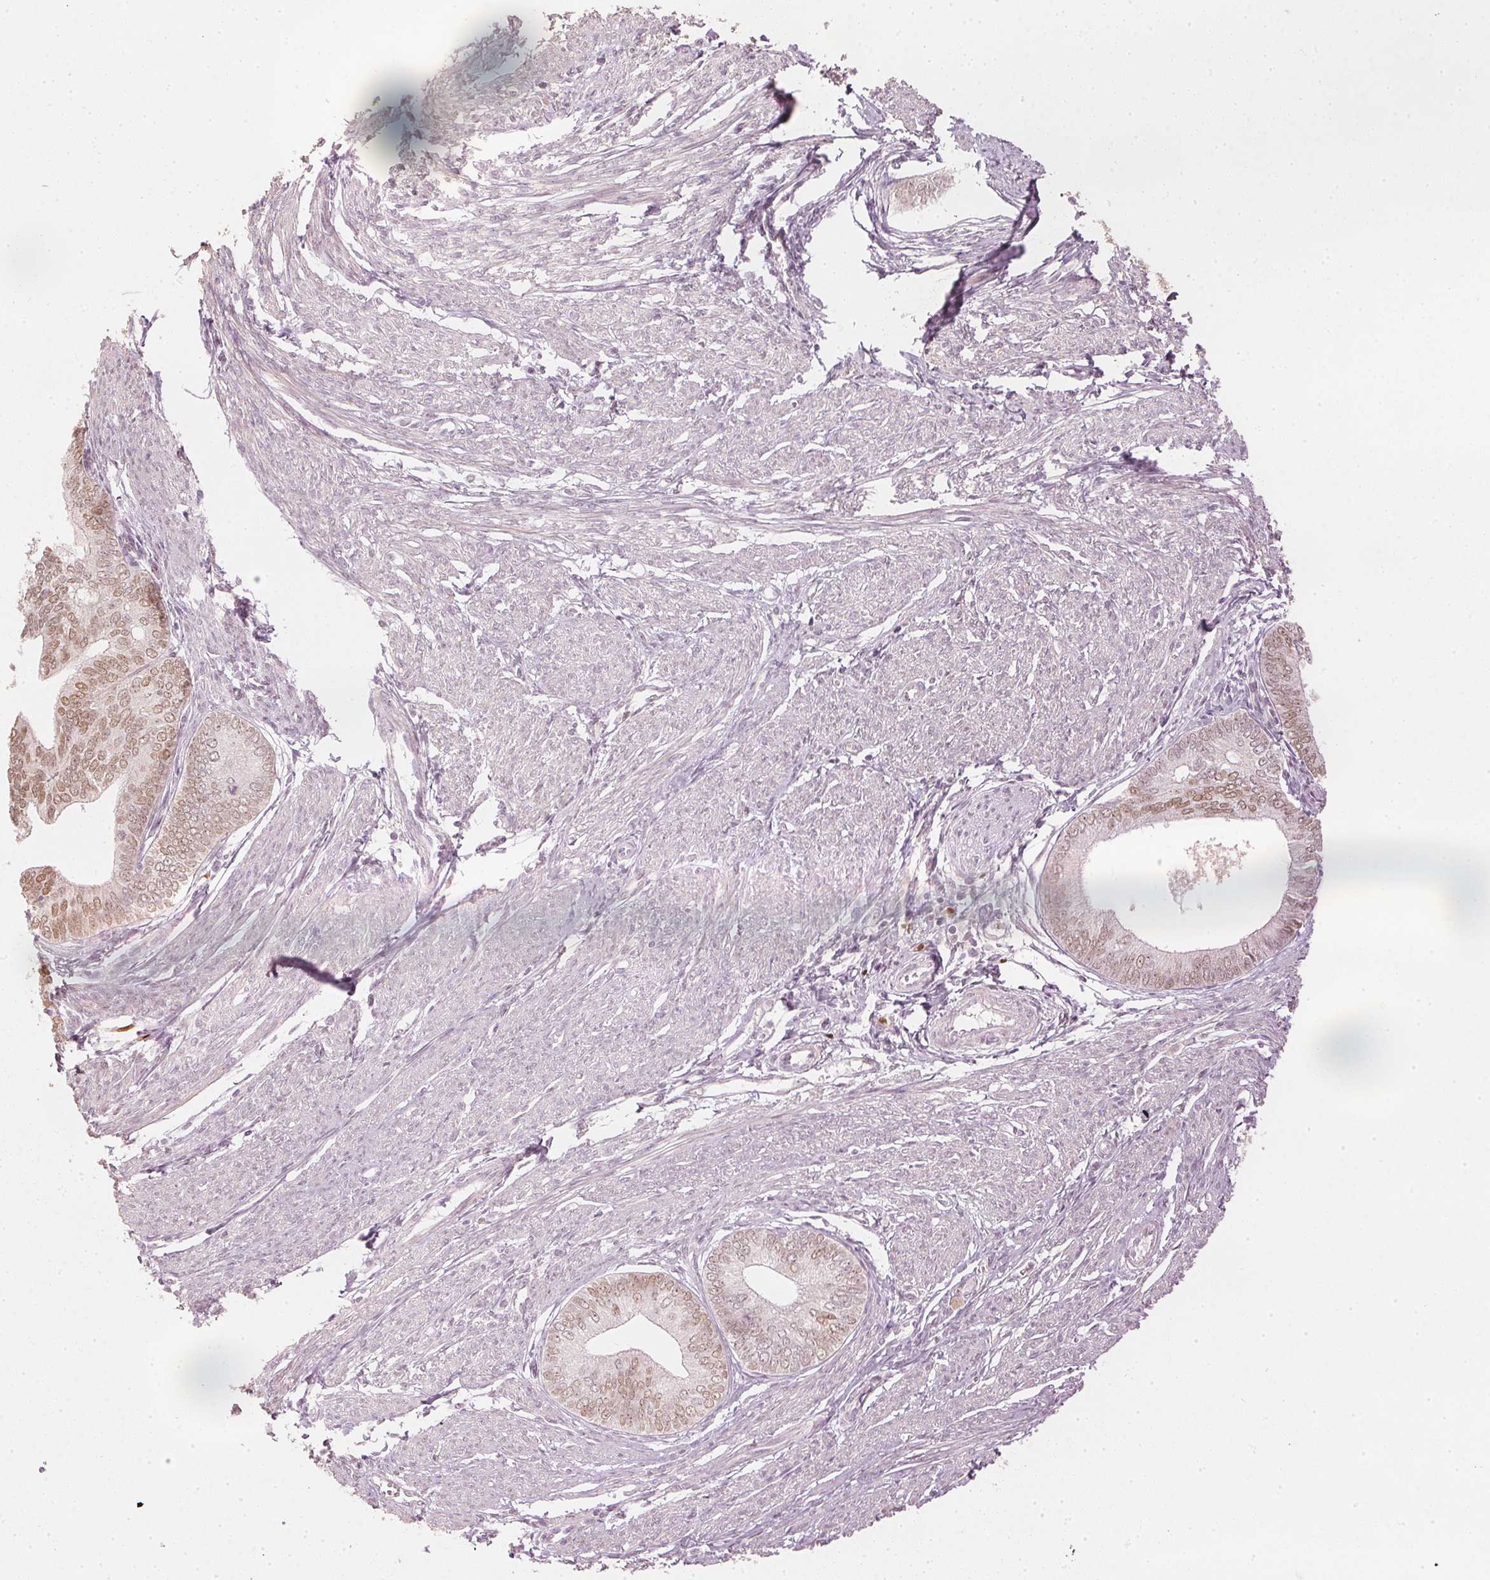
{"staining": {"intensity": "moderate", "quantity": ">75%", "location": "nuclear"}, "tissue": "endometrial cancer", "cell_type": "Tumor cells", "image_type": "cancer", "snomed": [{"axis": "morphology", "description": "Adenocarcinoma, NOS"}, {"axis": "topography", "description": "Endometrium"}], "caption": "Immunohistochemistry (IHC) (DAB) staining of adenocarcinoma (endometrial) shows moderate nuclear protein staining in approximately >75% of tumor cells.", "gene": "SLC39A3", "patient": {"sex": "female", "age": 75}}